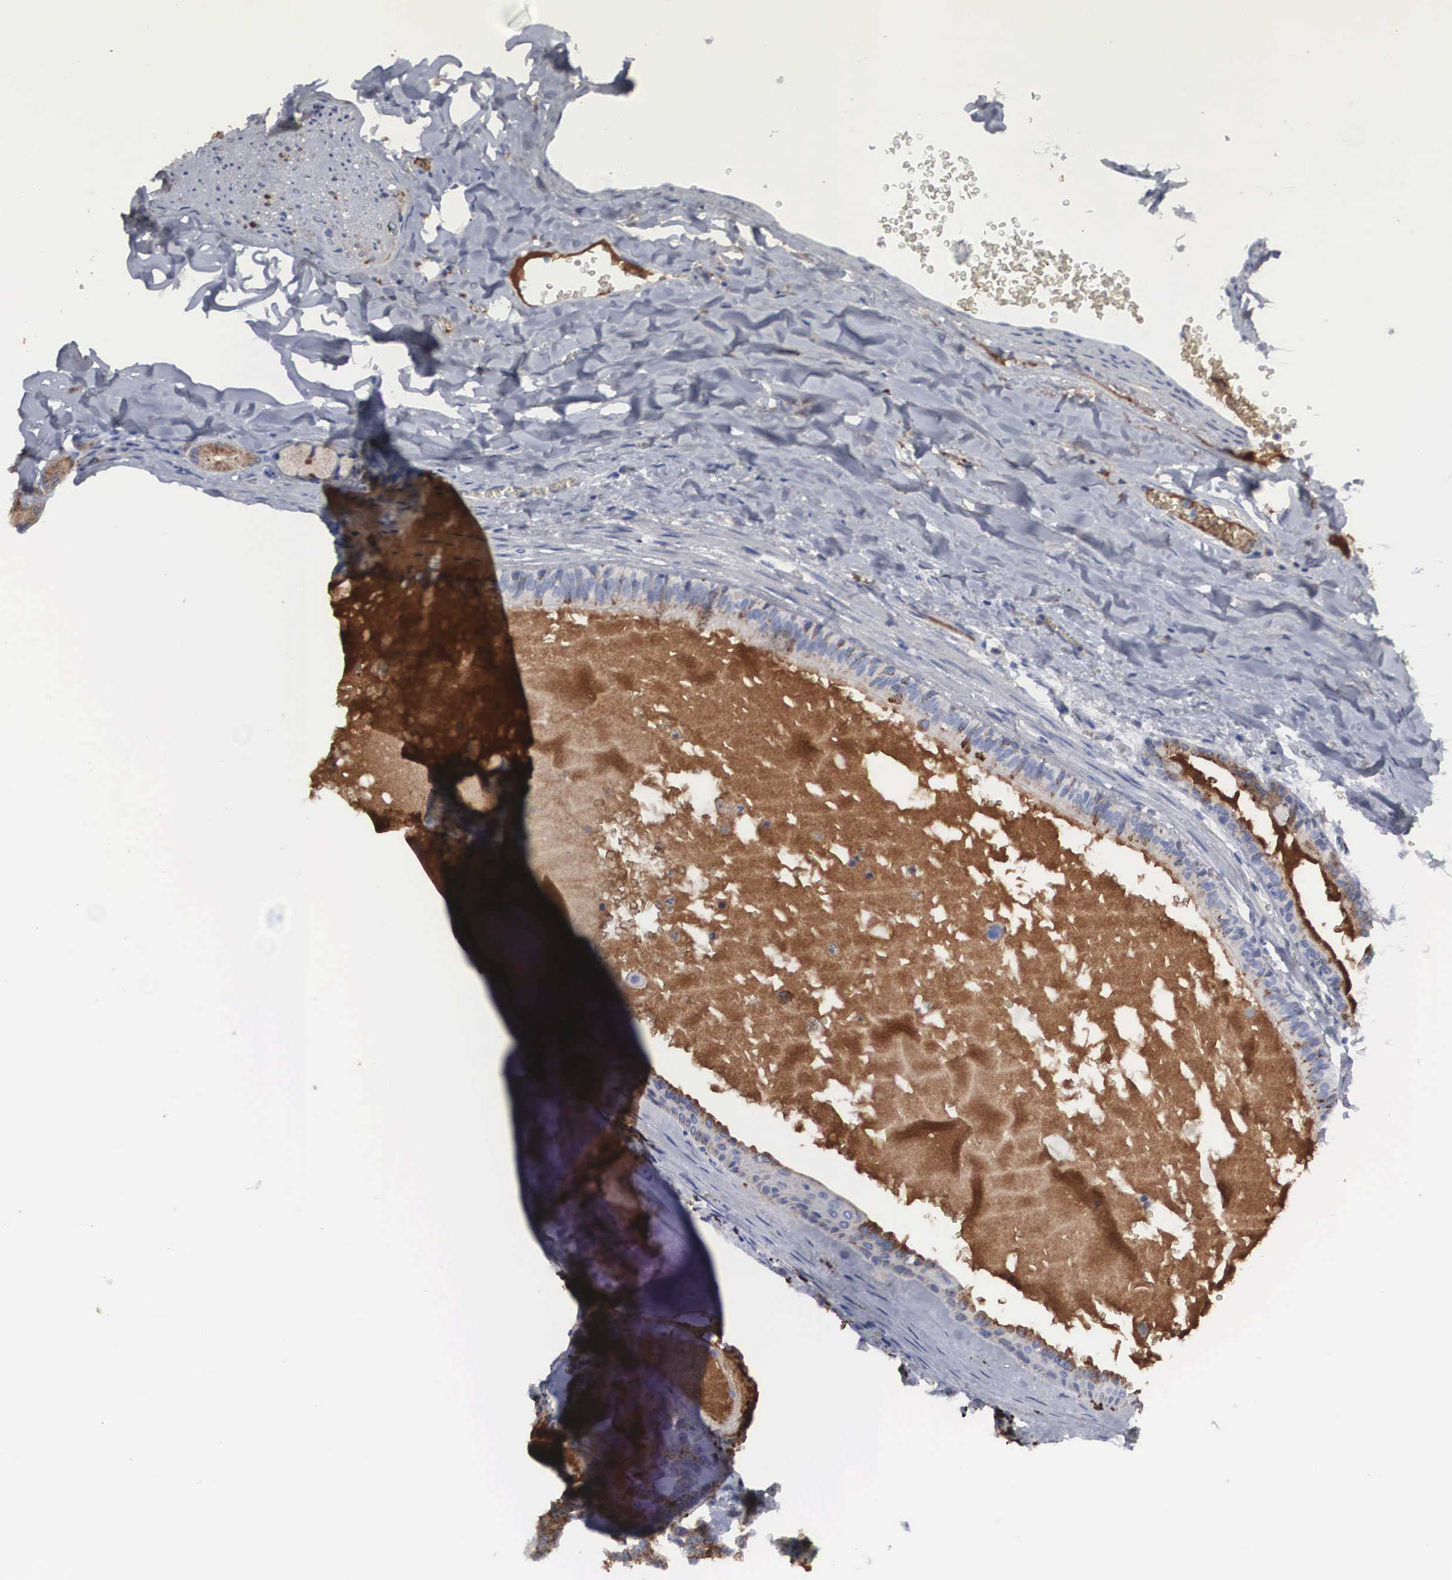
{"staining": {"intensity": "moderate", "quantity": ">75%", "location": "cytoplasmic/membranous"}, "tissue": "carcinoid", "cell_type": "Tumor cells", "image_type": "cancer", "snomed": [{"axis": "morphology", "description": "Carcinoid, malignant, NOS"}, {"axis": "topography", "description": "Bronchus"}], "caption": "Immunohistochemistry (IHC) staining of carcinoid (malignant), which shows medium levels of moderate cytoplasmic/membranous positivity in about >75% of tumor cells indicating moderate cytoplasmic/membranous protein staining. The staining was performed using DAB (brown) for protein detection and nuclei were counterstained in hematoxylin (blue).", "gene": "LGALS3BP", "patient": {"sex": "male", "age": 55}}